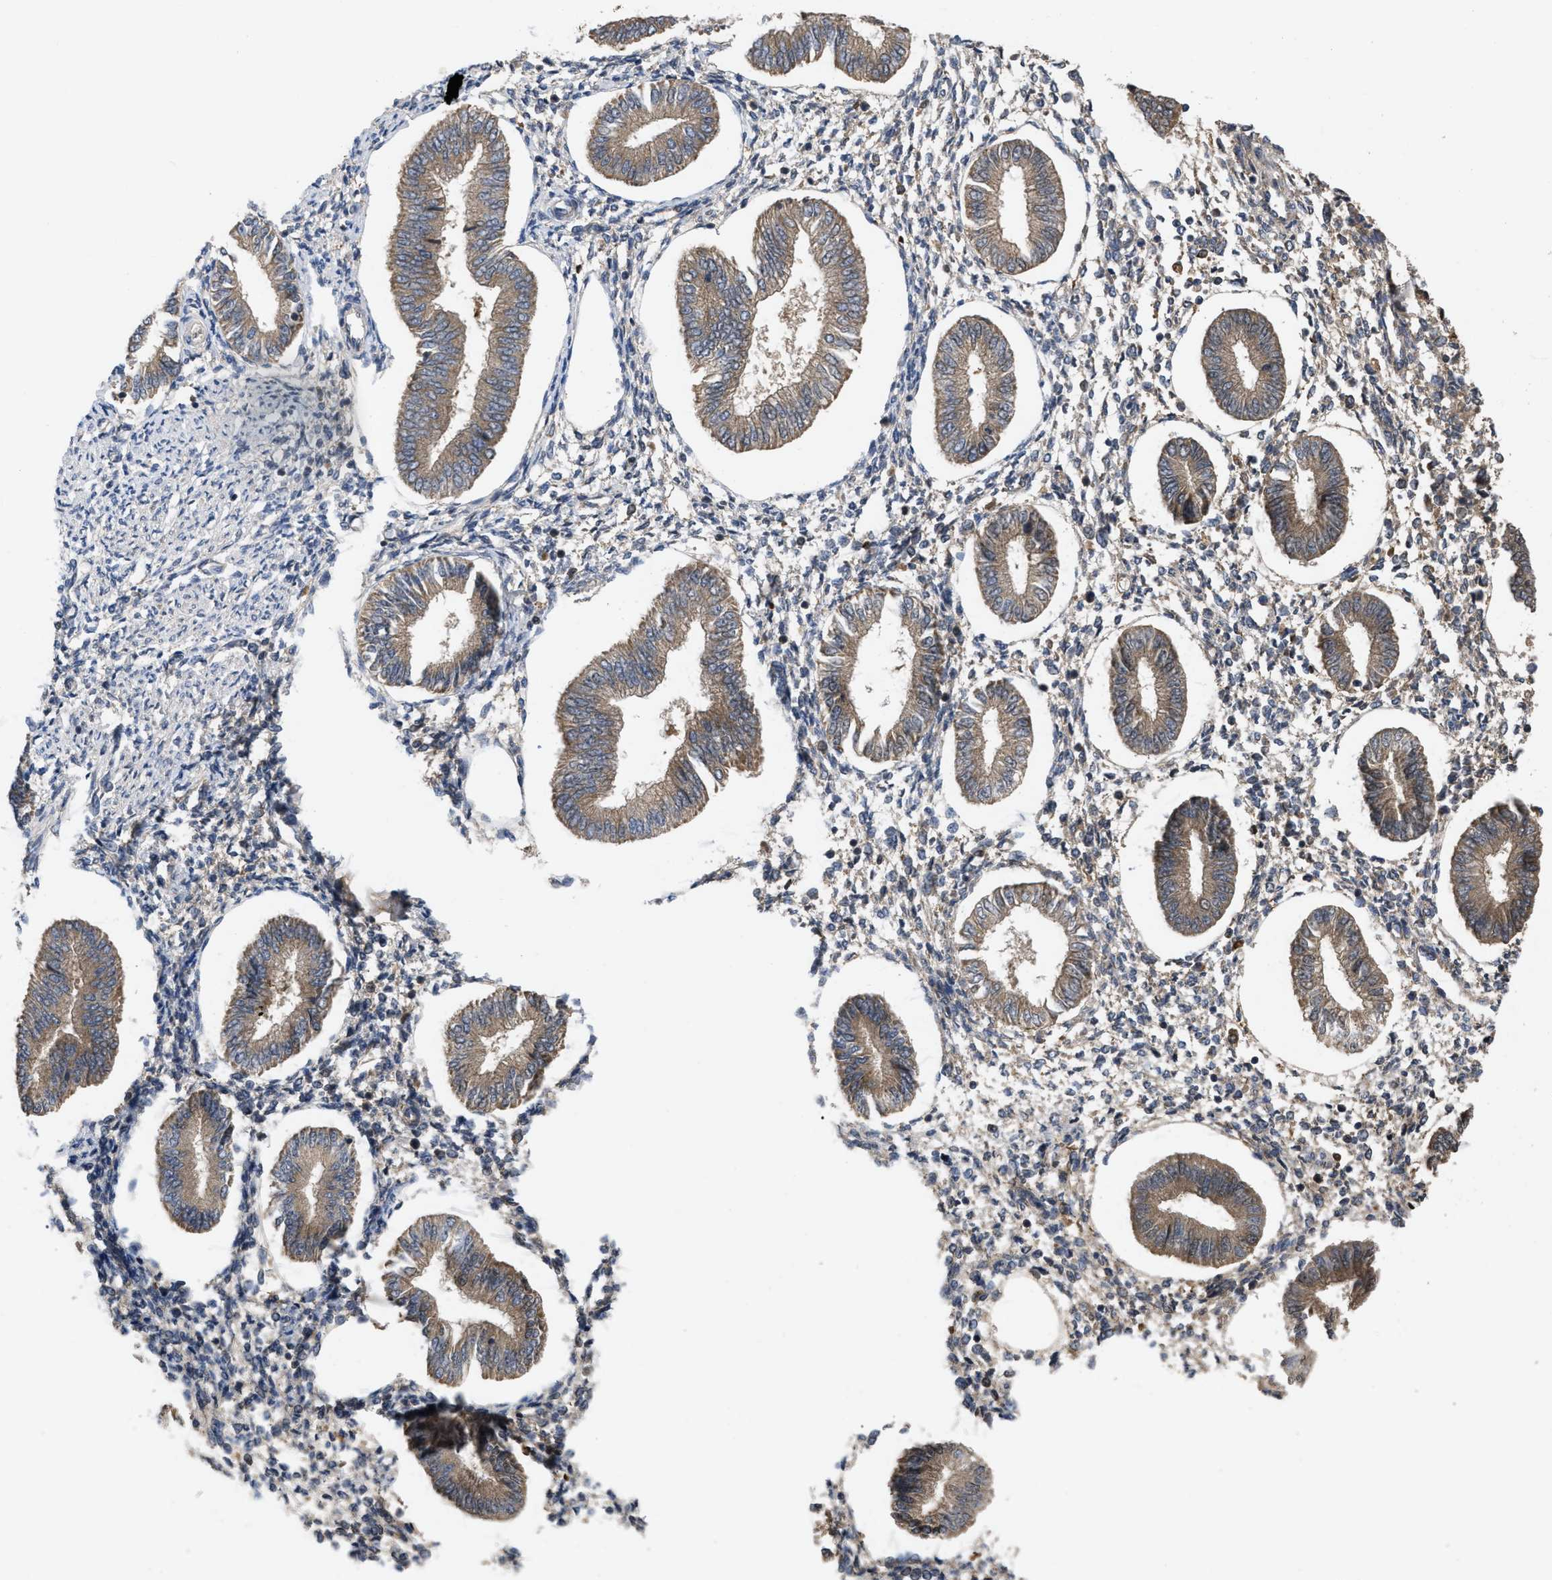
{"staining": {"intensity": "weak", "quantity": "25%-75%", "location": "cytoplasmic/membranous"}, "tissue": "endometrium", "cell_type": "Cells in endometrial stroma", "image_type": "normal", "snomed": [{"axis": "morphology", "description": "Normal tissue, NOS"}, {"axis": "topography", "description": "Endometrium"}], "caption": "A low amount of weak cytoplasmic/membranous expression is appreciated in approximately 25%-75% of cells in endometrial stroma in benign endometrium.", "gene": "RAB2A", "patient": {"sex": "female", "age": 50}}